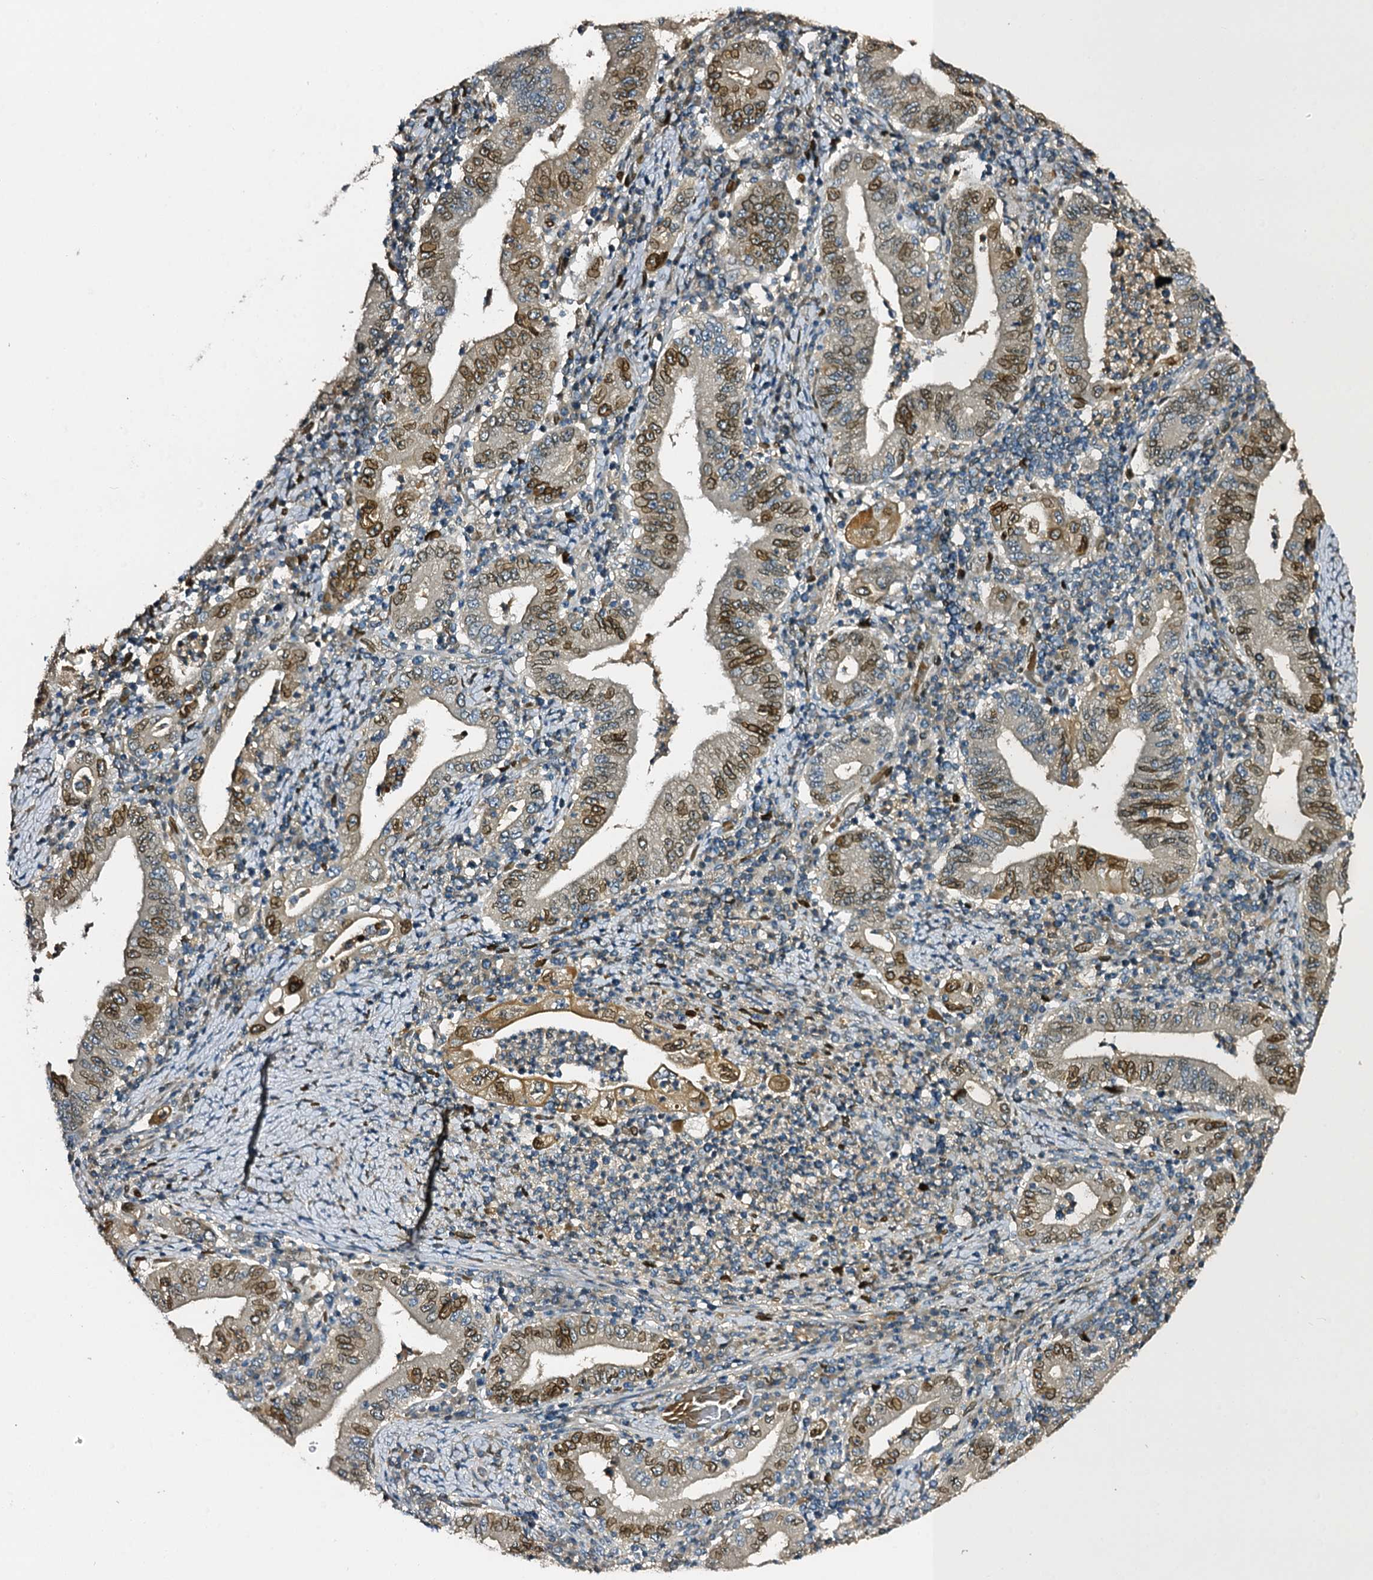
{"staining": {"intensity": "moderate", "quantity": "25%-75%", "location": "nuclear"}, "tissue": "stomach cancer", "cell_type": "Tumor cells", "image_type": "cancer", "snomed": [{"axis": "morphology", "description": "Normal tissue, NOS"}, {"axis": "morphology", "description": "Adenocarcinoma, NOS"}, {"axis": "topography", "description": "Esophagus"}, {"axis": "topography", "description": "Stomach, upper"}, {"axis": "topography", "description": "Peripheral nerve tissue"}], "caption": "Immunohistochemical staining of human stomach cancer shows moderate nuclear protein expression in approximately 25%-75% of tumor cells.", "gene": "SLC11A2", "patient": {"sex": "male", "age": 62}}